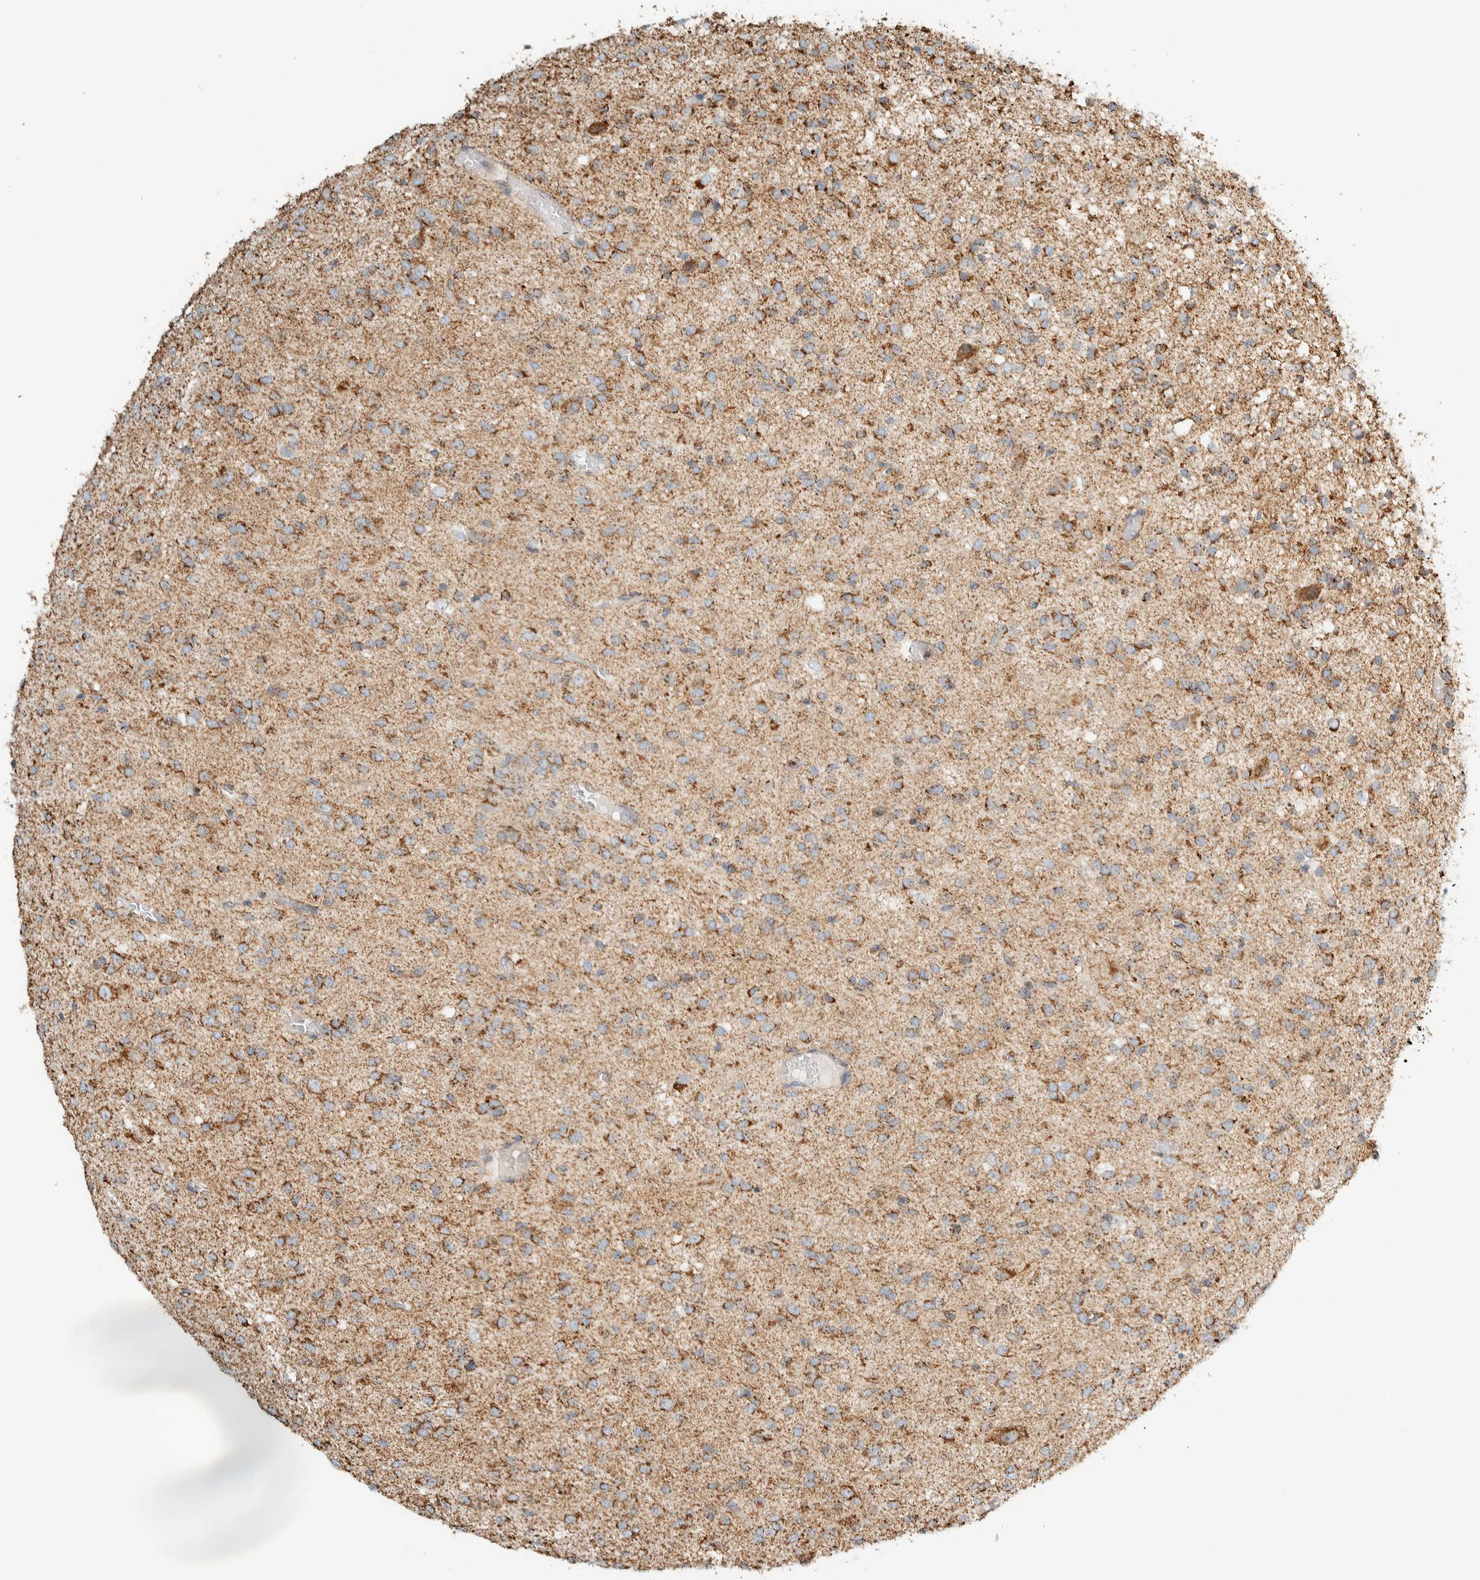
{"staining": {"intensity": "moderate", "quantity": ">75%", "location": "cytoplasmic/membranous"}, "tissue": "glioma", "cell_type": "Tumor cells", "image_type": "cancer", "snomed": [{"axis": "morphology", "description": "Glioma, malignant, High grade"}, {"axis": "topography", "description": "Brain"}], "caption": "Immunohistochemical staining of human malignant glioma (high-grade) shows medium levels of moderate cytoplasmic/membranous protein staining in approximately >75% of tumor cells.", "gene": "ZNF454", "patient": {"sex": "female", "age": 59}}